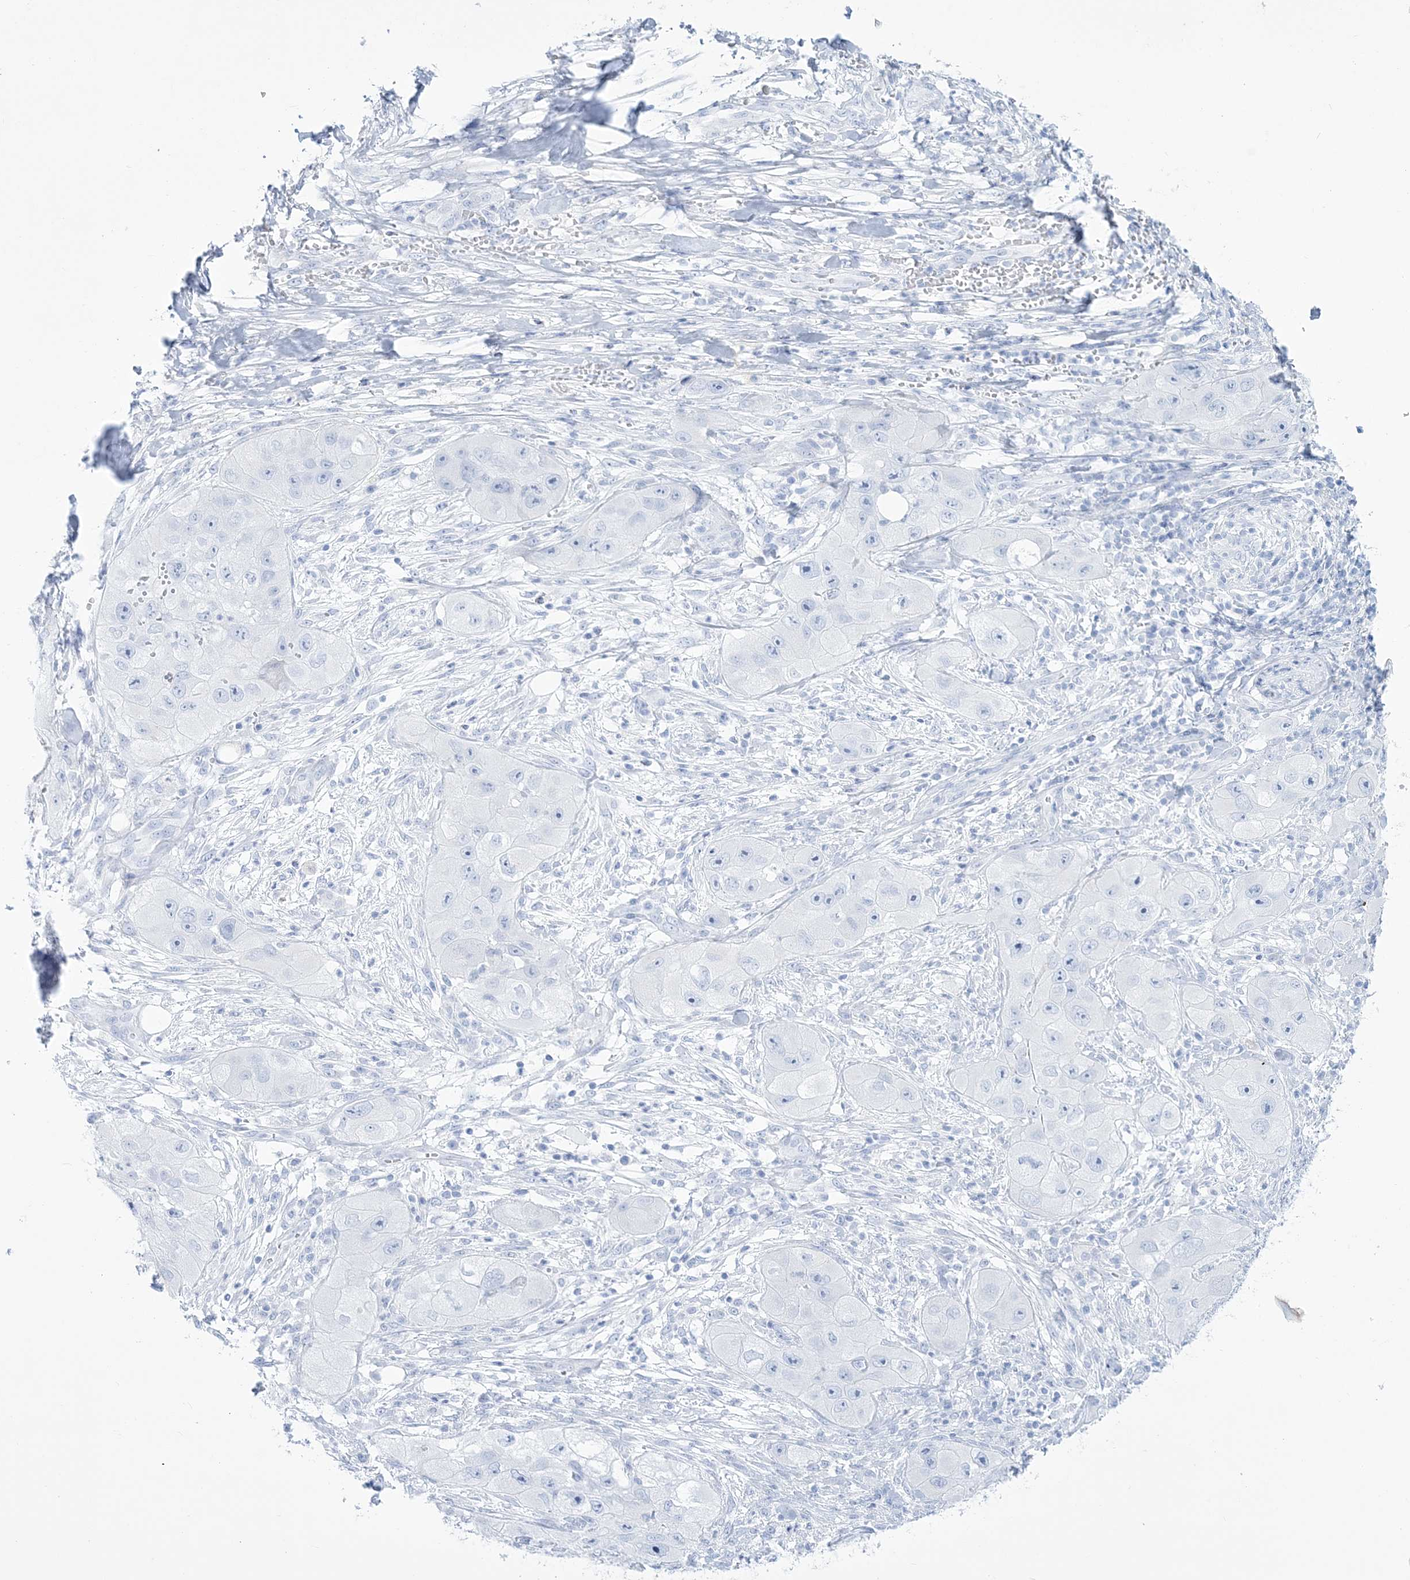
{"staining": {"intensity": "negative", "quantity": "none", "location": "none"}, "tissue": "skin cancer", "cell_type": "Tumor cells", "image_type": "cancer", "snomed": [{"axis": "morphology", "description": "Squamous cell carcinoma, NOS"}, {"axis": "topography", "description": "Skin"}, {"axis": "topography", "description": "Subcutis"}], "caption": "Protein analysis of skin cancer (squamous cell carcinoma) shows no significant positivity in tumor cells.", "gene": "RBP2", "patient": {"sex": "male", "age": 73}}